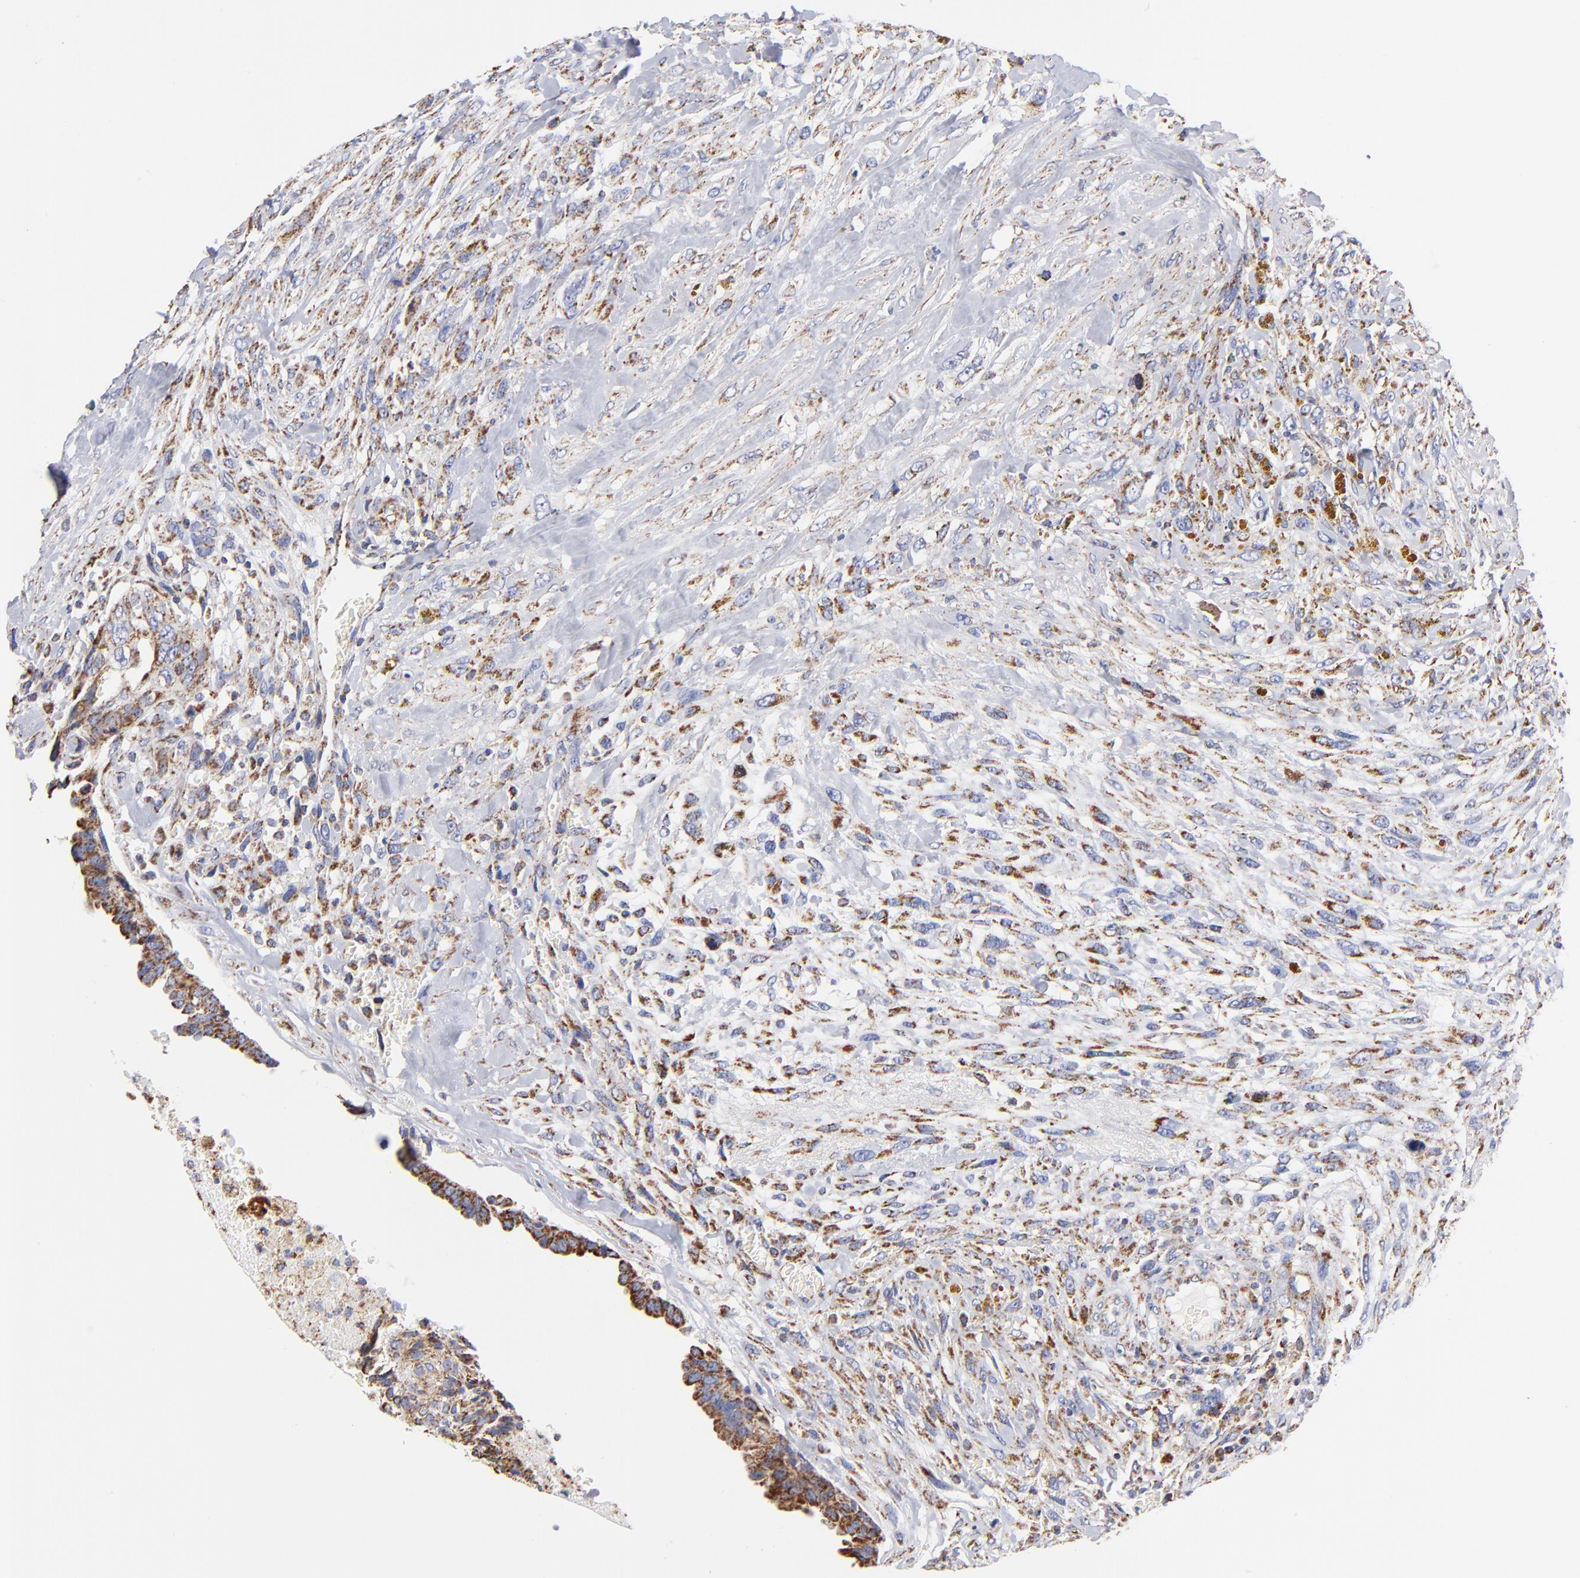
{"staining": {"intensity": "strong", "quantity": "25%-75%", "location": "cytoplasmic/membranous"}, "tissue": "breast cancer", "cell_type": "Tumor cells", "image_type": "cancer", "snomed": [{"axis": "morphology", "description": "Neoplasm, malignant, NOS"}, {"axis": "topography", "description": "Breast"}], "caption": "Immunohistochemistry of human breast cancer reveals high levels of strong cytoplasmic/membranous staining in approximately 25%-75% of tumor cells. The staining is performed using DAB (3,3'-diaminobenzidine) brown chromogen to label protein expression. The nuclei are counter-stained blue using hematoxylin.", "gene": "PHB1", "patient": {"sex": "female", "age": 50}}